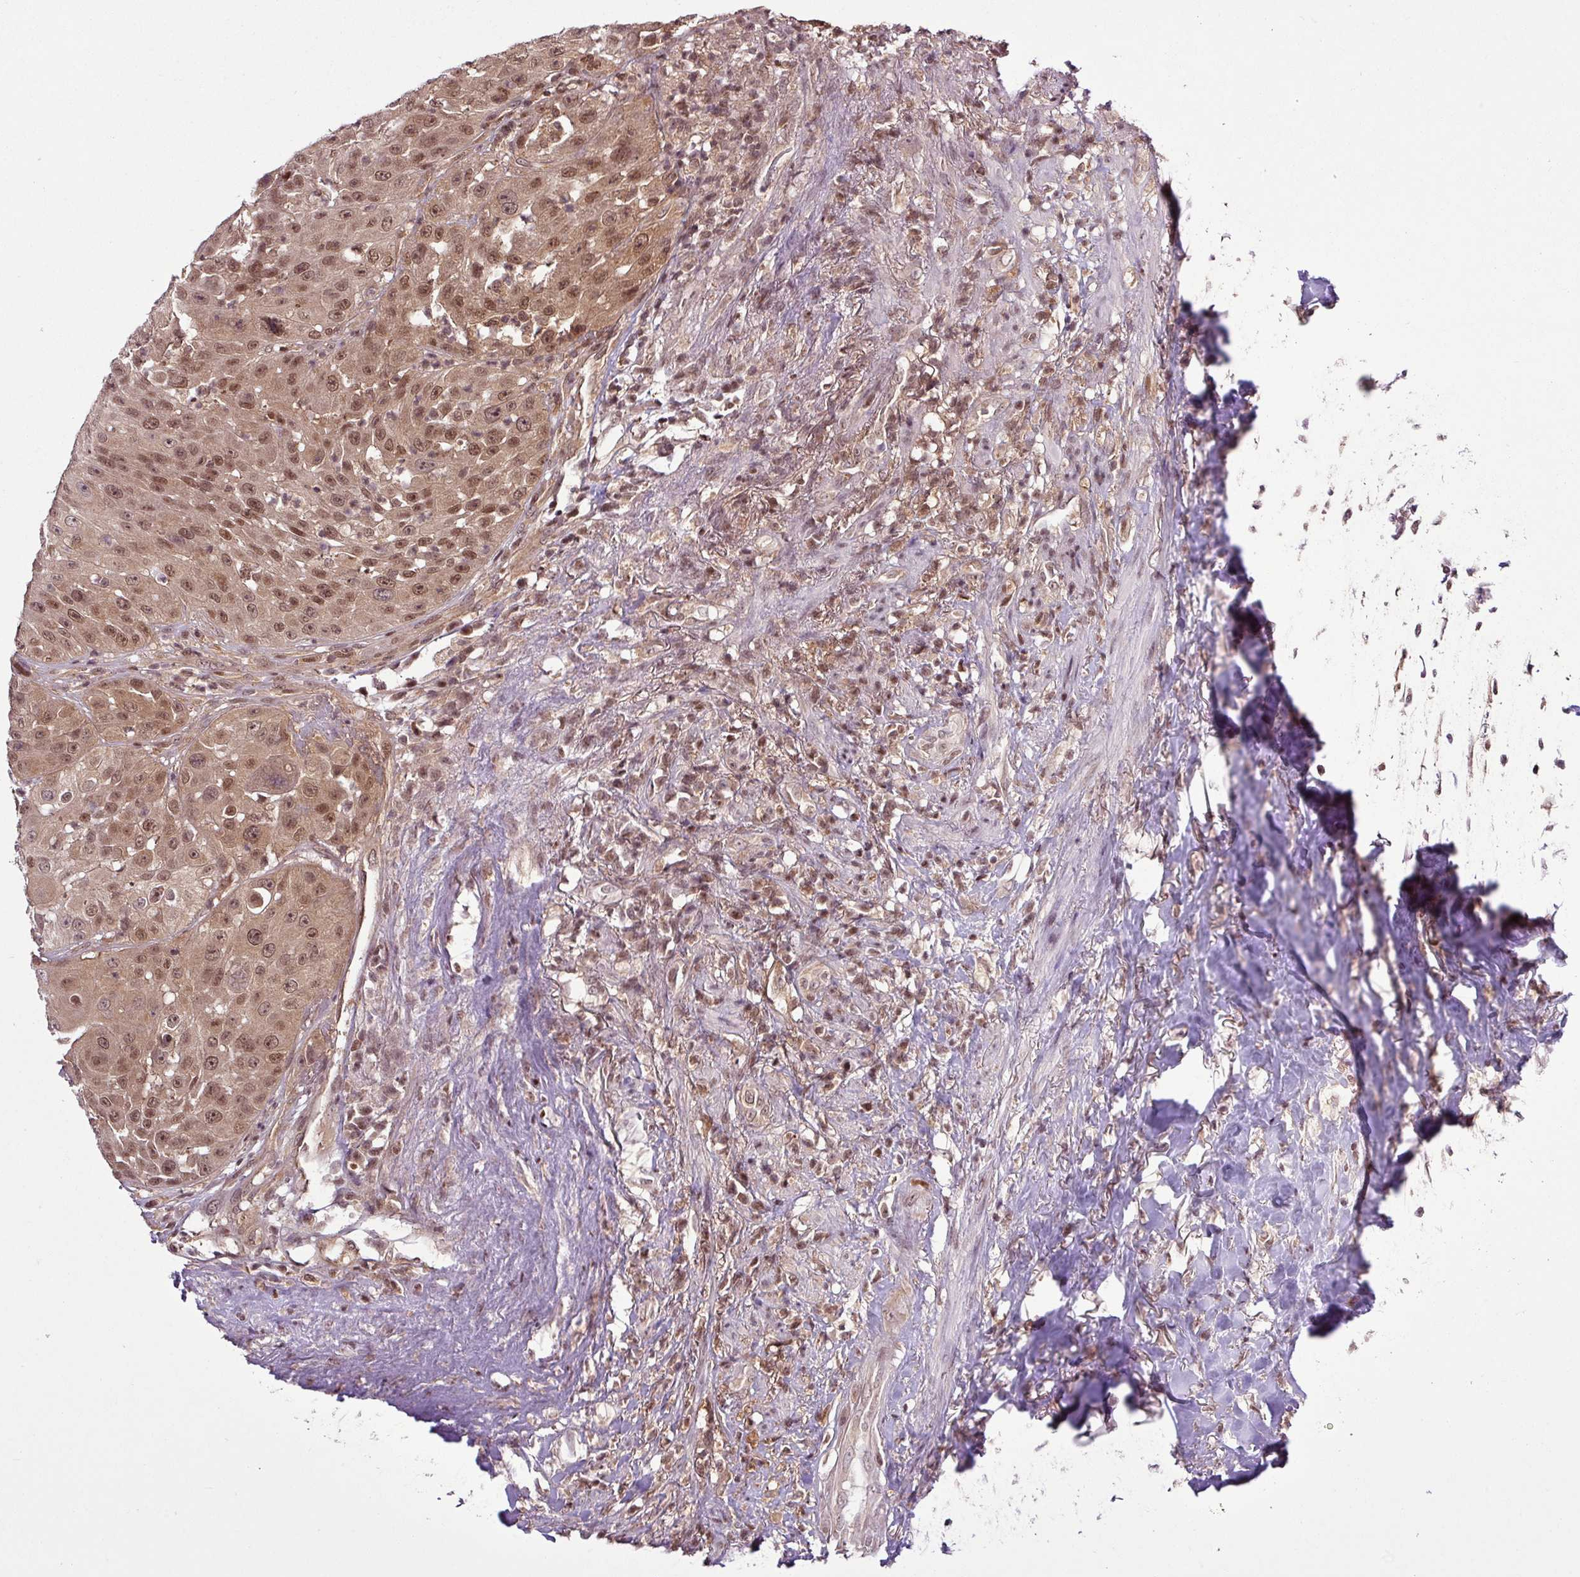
{"staining": {"intensity": "moderate", "quantity": ">75%", "location": "nuclear"}, "tissue": "head and neck cancer", "cell_type": "Tumor cells", "image_type": "cancer", "snomed": [{"axis": "morphology", "description": "Squamous cell carcinoma, NOS"}, {"axis": "topography", "description": "Head-Neck"}], "caption": "High-magnification brightfield microscopy of head and neck cancer (squamous cell carcinoma) stained with DAB (3,3'-diaminobenzidine) (brown) and counterstained with hematoxylin (blue). tumor cells exhibit moderate nuclear expression is appreciated in approximately>75% of cells.", "gene": "ITPKC", "patient": {"sex": "male", "age": 83}}